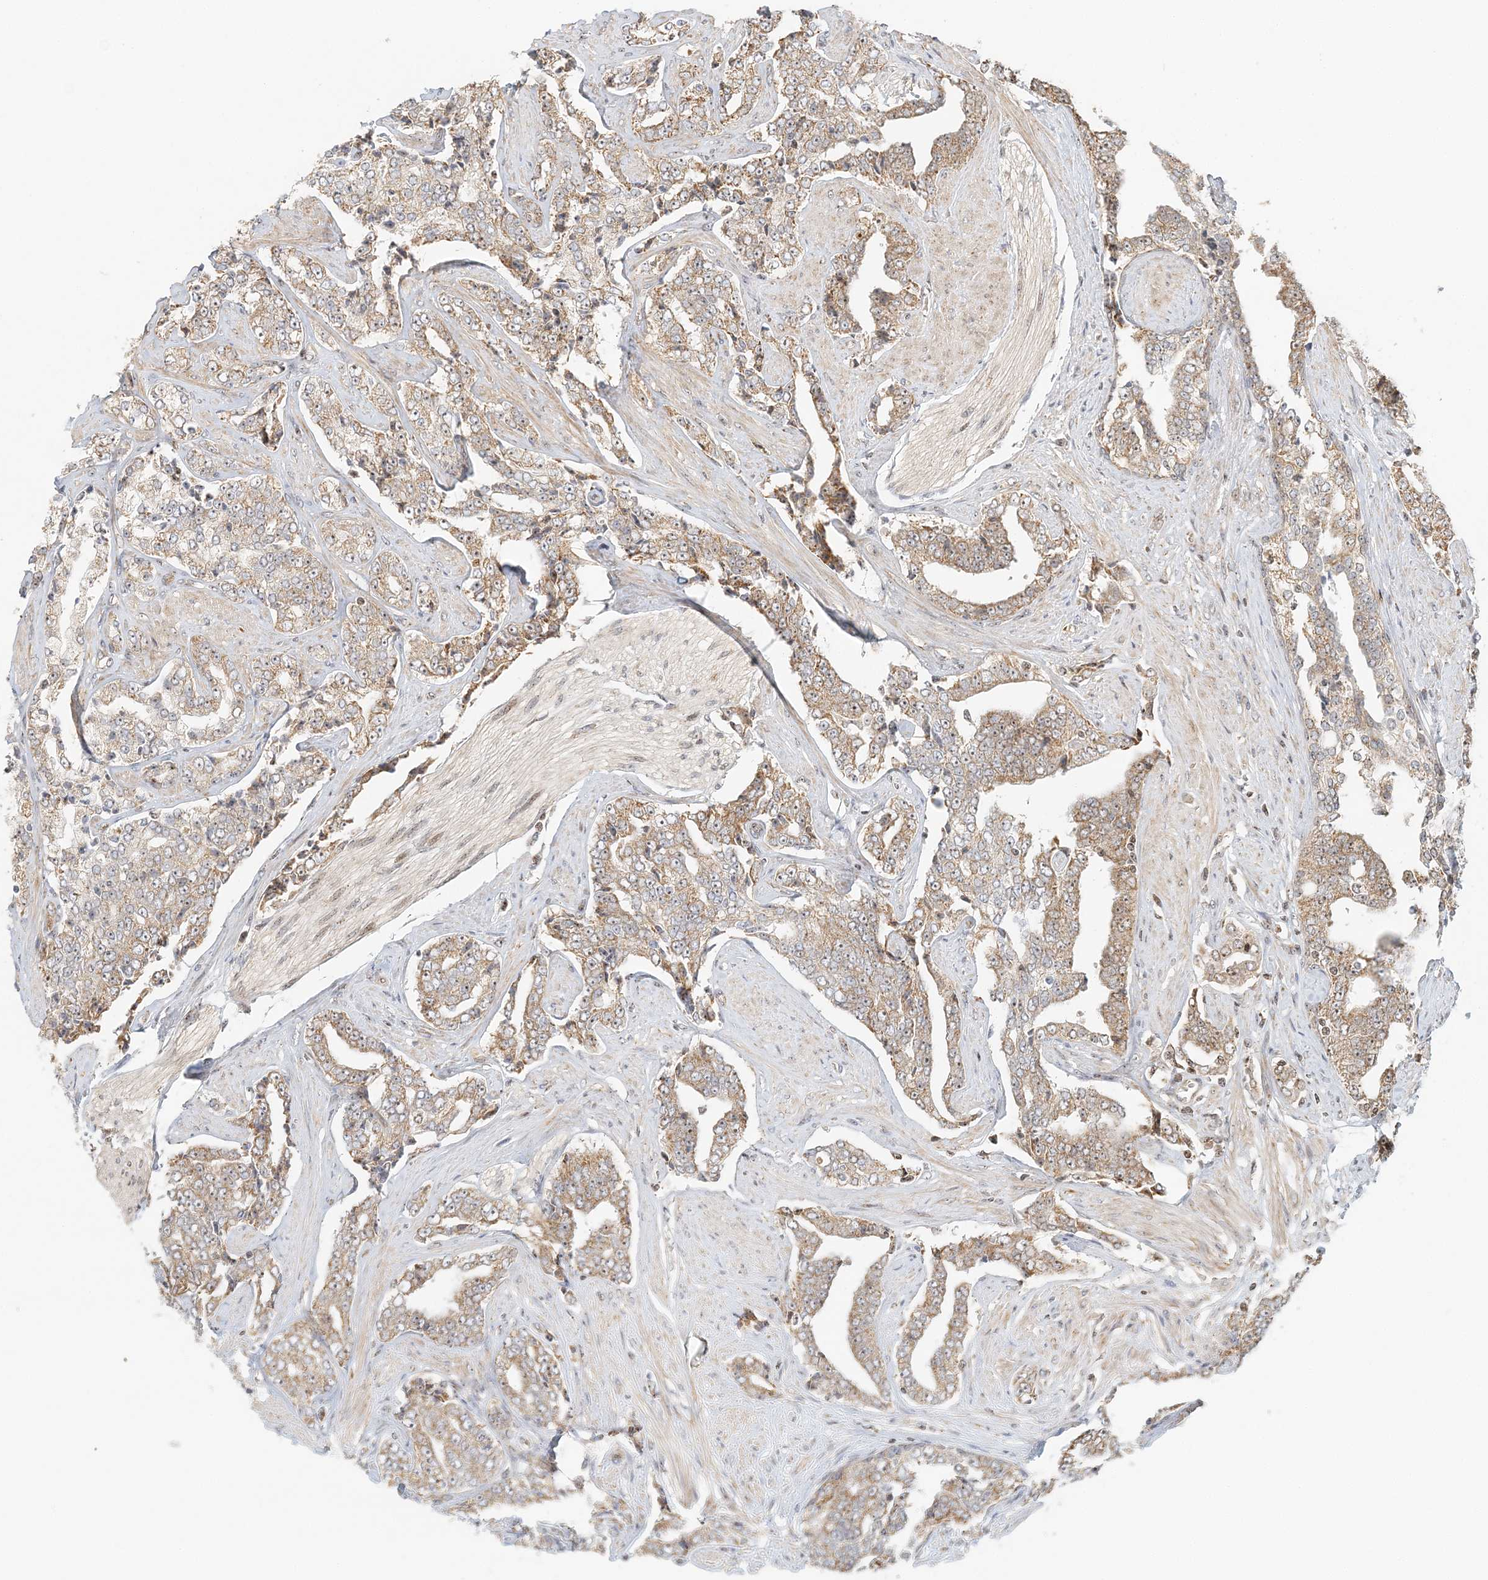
{"staining": {"intensity": "moderate", "quantity": "25%-75%", "location": "cytoplasmic/membranous,nuclear"}, "tissue": "prostate cancer", "cell_type": "Tumor cells", "image_type": "cancer", "snomed": [{"axis": "morphology", "description": "Adenocarcinoma, High grade"}, {"axis": "topography", "description": "Prostate"}], "caption": "Protein staining by immunohistochemistry demonstrates moderate cytoplasmic/membranous and nuclear expression in about 25%-75% of tumor cells in prostate cancer (adenocarcinoma (high-grade)).", "gene": "UBE2F", "patient": {"sex": "male", "age": 71}}